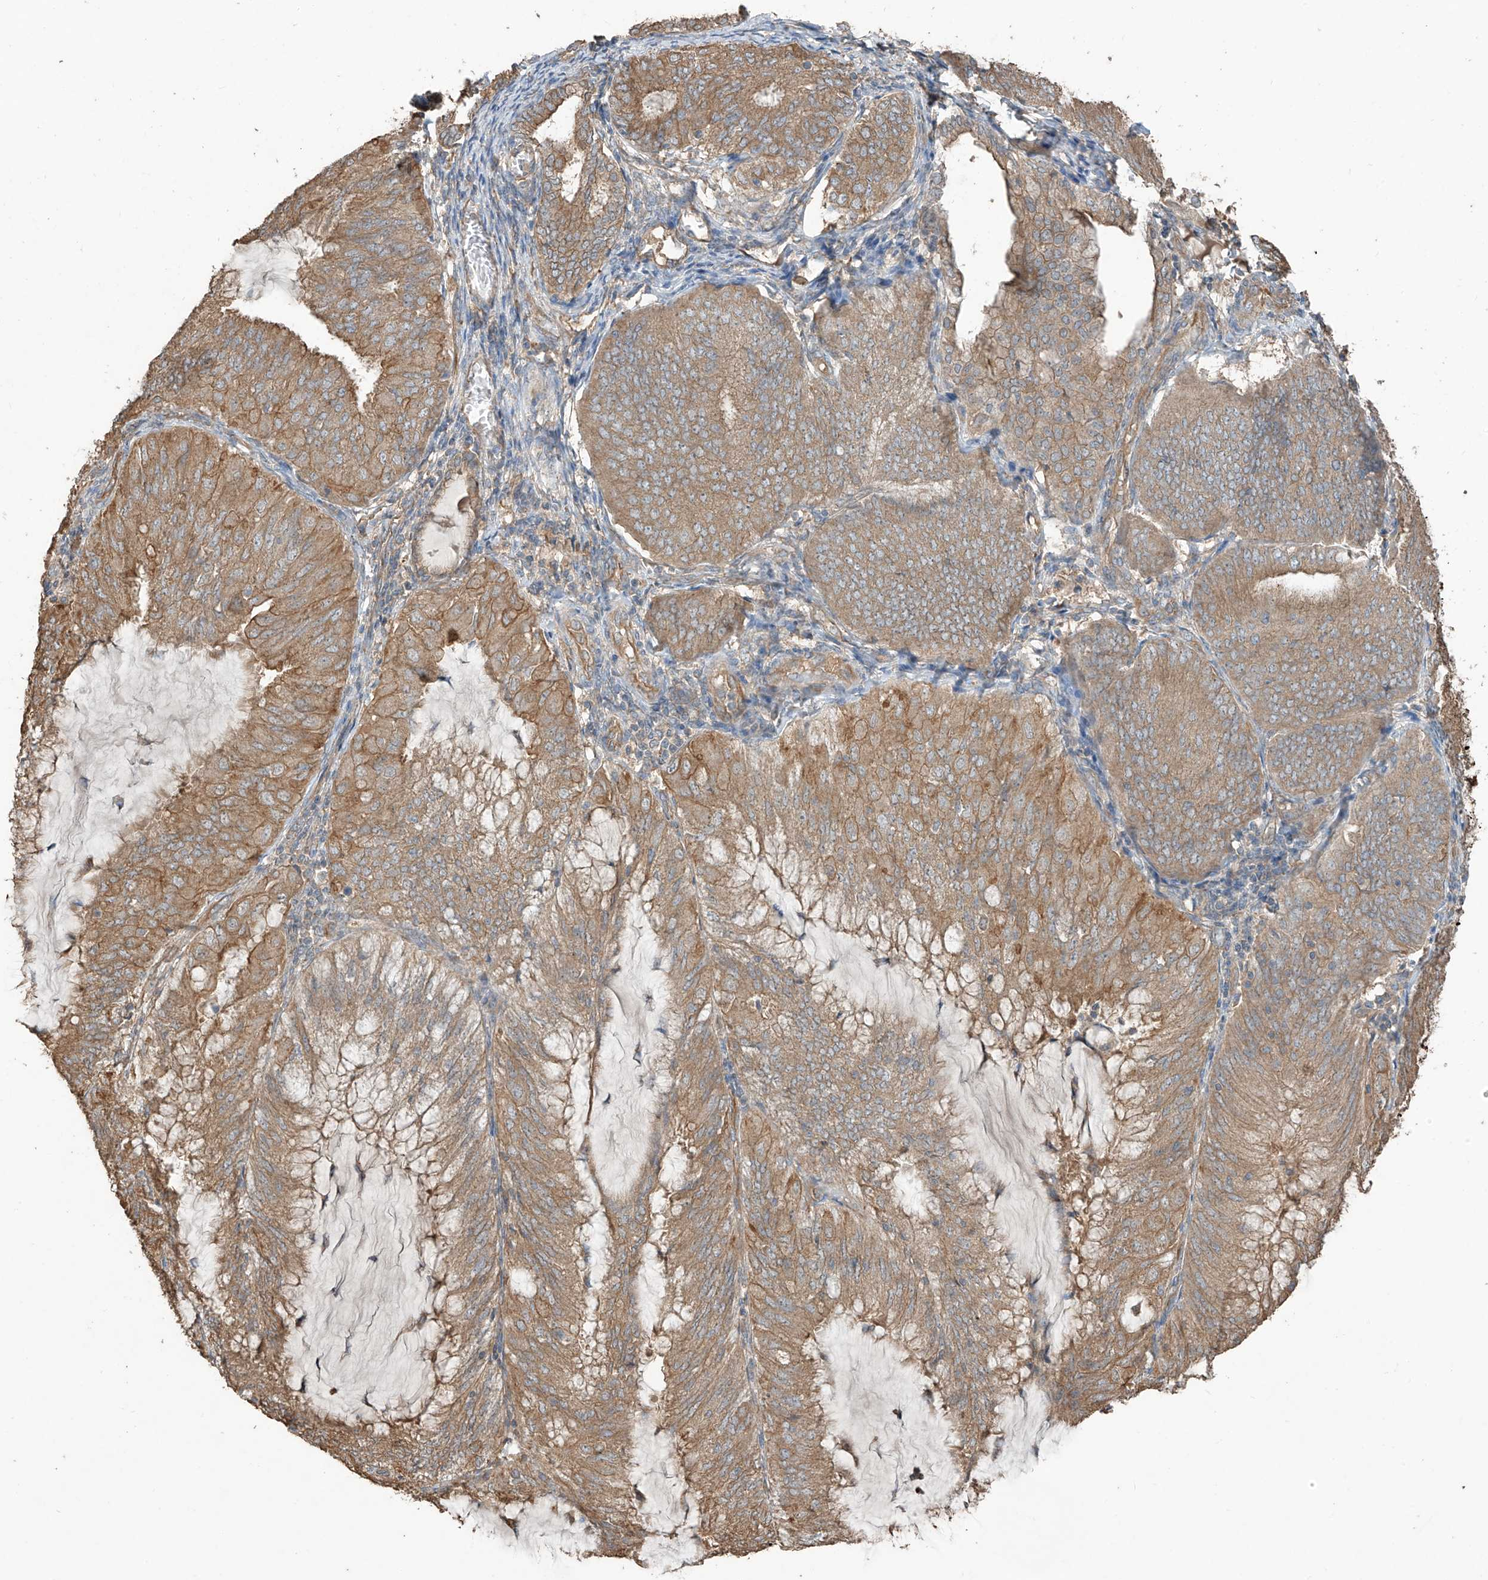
{"staining": {"intensity": "moderate", "quantity": ">75%", "location": "cytoplasmic/membranous"}, "tissue": "endometrial cancer", "cell_type": "Tumor cells", "image_type": "cancer", "snomed": [{"axis": "morphology", "description": "Adenocarcinoma, NOS"}, {"axis": "topography", "description": "Endometrium"}], "caption": "The histopathology image exhibits staining of endometrial cancer, revealing moderate cytoplasmic/membranous protein positivity (brown color) within tumor cells.", "gene": "AGBL5", "patient": {"sex": "female", "age": 81}}